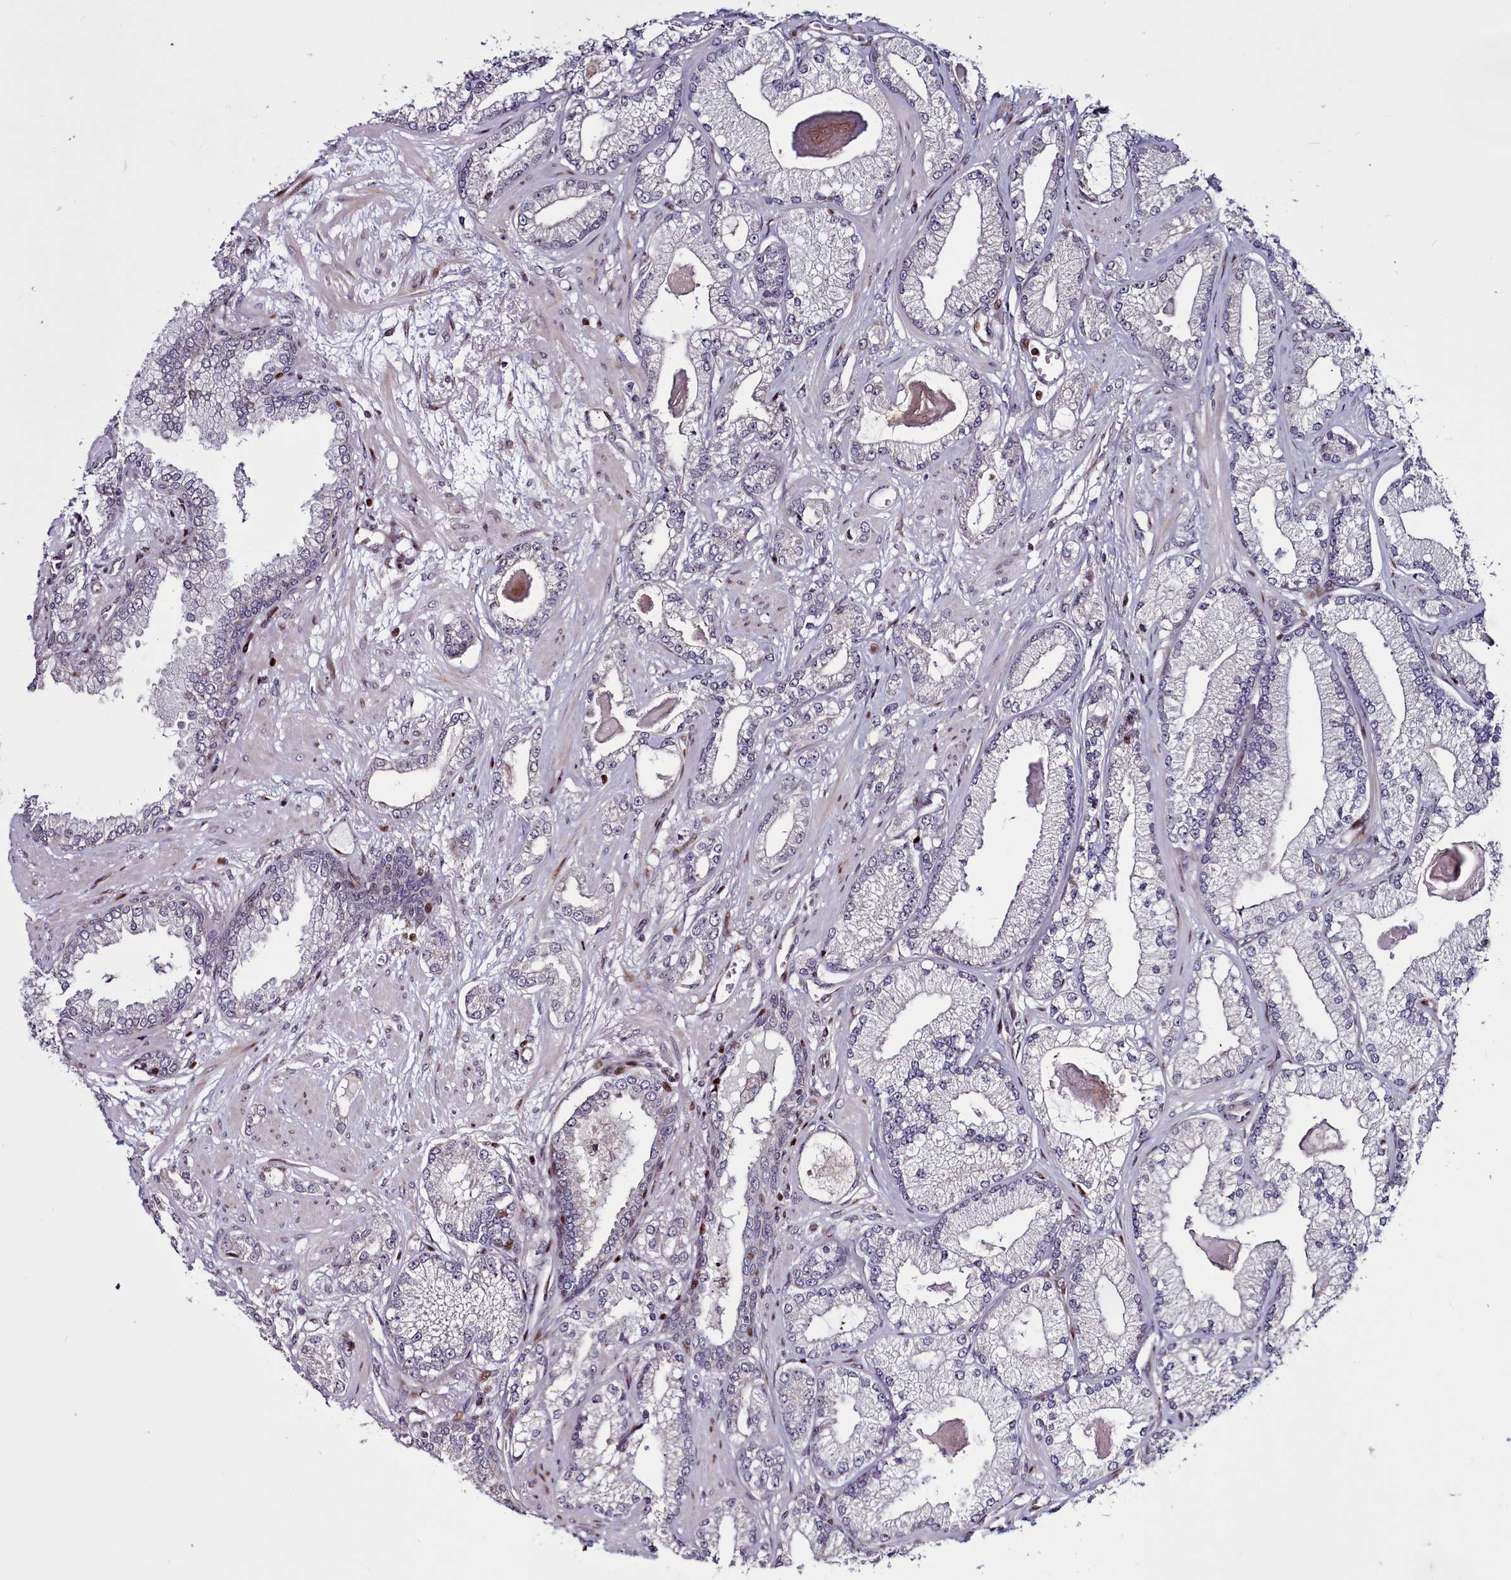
{"staining": {"intensity": "negative", "quantity": "none", "location": "none"}, "tissue": "prostate cancer", "cell_type": "Tumor cells", "image_type": "cancer", "snomed": [{"axis": "morphology", "description": "Adenocarcinoma, Low grade"}, {"axis": "topography", "description": "Prostate"}], "caption": "DAB (3,3'-diaminobenzidine) immunohistochemical staining of human adenocarcinoma (low-grade) (prostate) reveals no significant positivity in tumor cells. The staining is performed using DAB (3,3'-diaminobenzidine) brown chromogen with nuclei counter-stained in using hematoxylin.", "gene": "WBP11", "patient": {"sex": "male", "age": 64}}